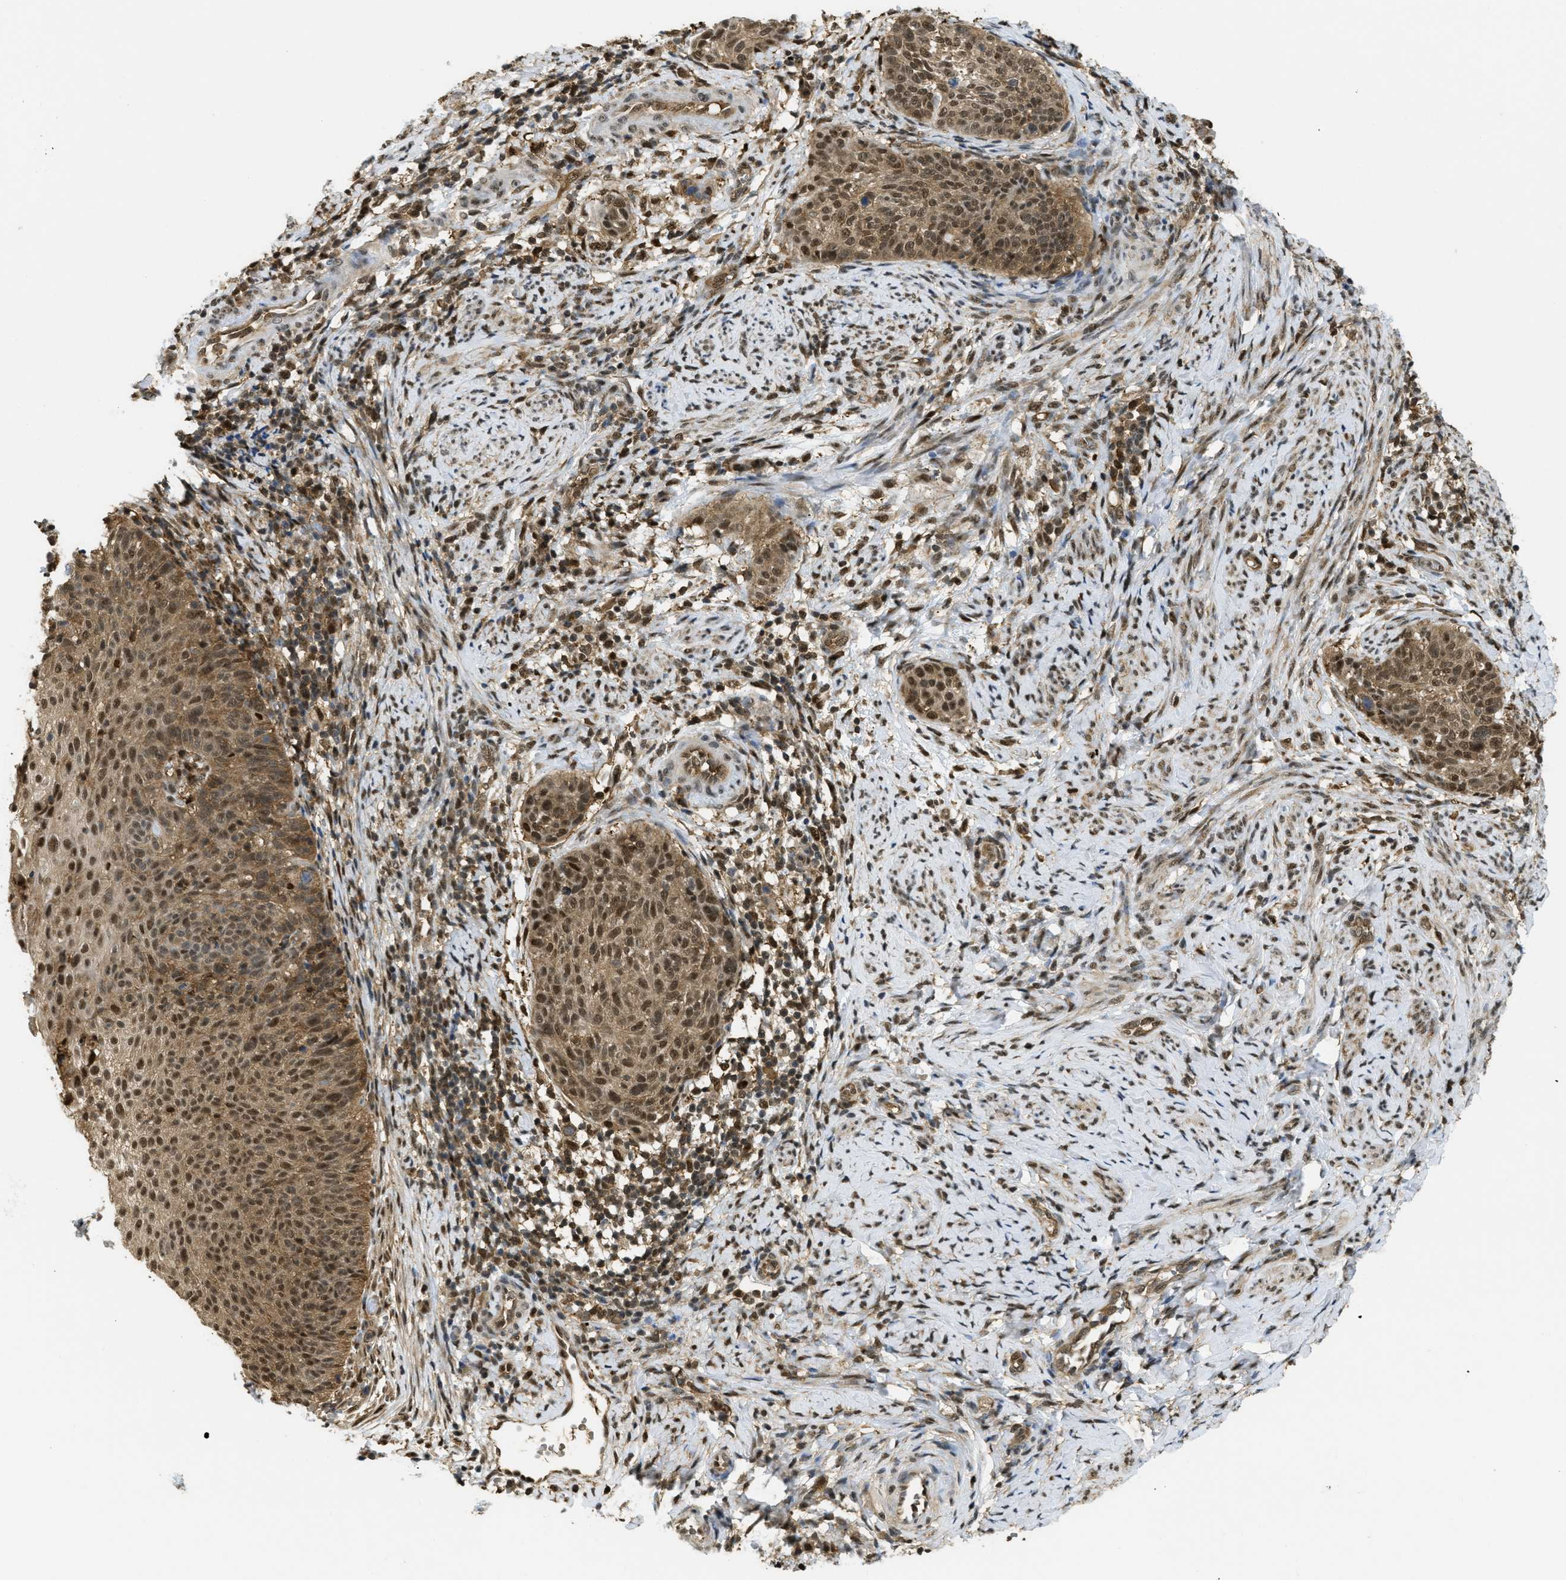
{"staining": {"intensity": "moderate", "quantity": ">75%", "location": "cytoplasmic/membranous,nuclear"}, "tissue": "cervical cancer", "cell_type": "Tumor cells", "image_type": "cancer", "snomed": [{"axis": "morphology", "description": "Squamous cell carcinoma, NOS"}, {"axis": "topography", "description": "Cervix"}], "caption": "Immunohistochemical staining of cervical cancer (squamous cell carcinoma) displays medium levels of moderate cytoplasmic/membranous and nuclear staining in about >75% of tumor cells. Using DAB (3,3'-diaminobenzidine) (brown) and hematoxylin (blue) stains, captured at high magnification using brightfield microscopy.", "gene": "PSMC5", "patient": {"sex": "female", "age": 70}}